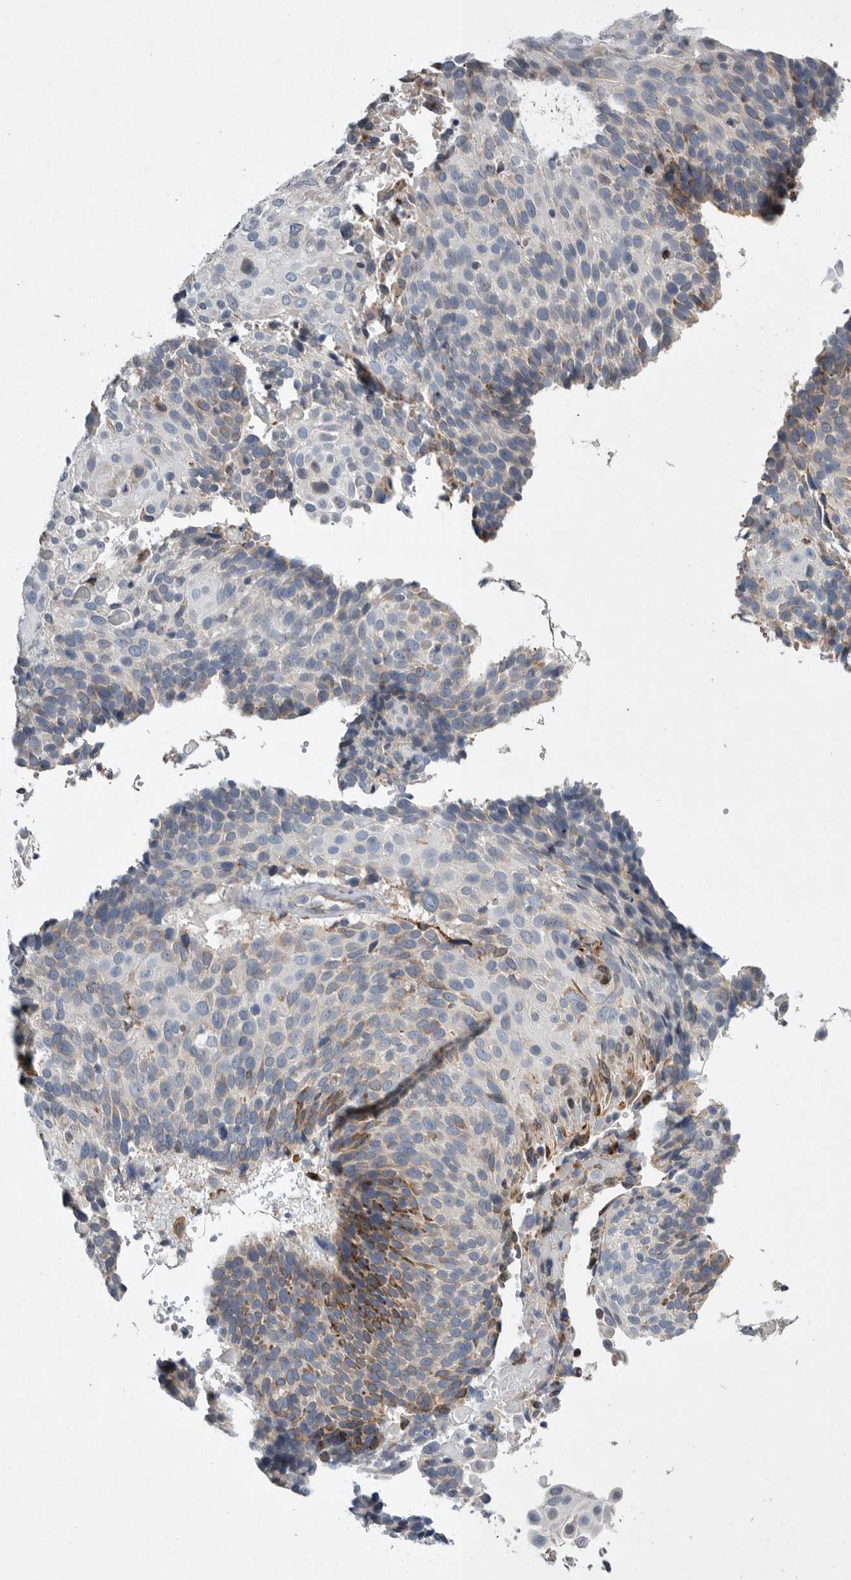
{"staining": {"intensity": "moderate", "quantity": "25%-75%", "location": "cytoplasmic/membranous"}, "tissue": "cervical cancer", "cell_type": "Tumor cells", "image_type": "cancer", "snomed": [{"axis": "morphology", "description": "Squamous cell carcinoma, NOS"}, {"axis": "topography", "description": "Cervix"}], "caption": "Immunohistochemistry (IHC) of cervical cancer (squamous cell carcinoma) demonstrates medium levels of moderate cytoplasmic/membranous expression in about 25%-75% of tumor cells.", "gene": "GANAB", "patient": {"sex": "female", "age": 74}}